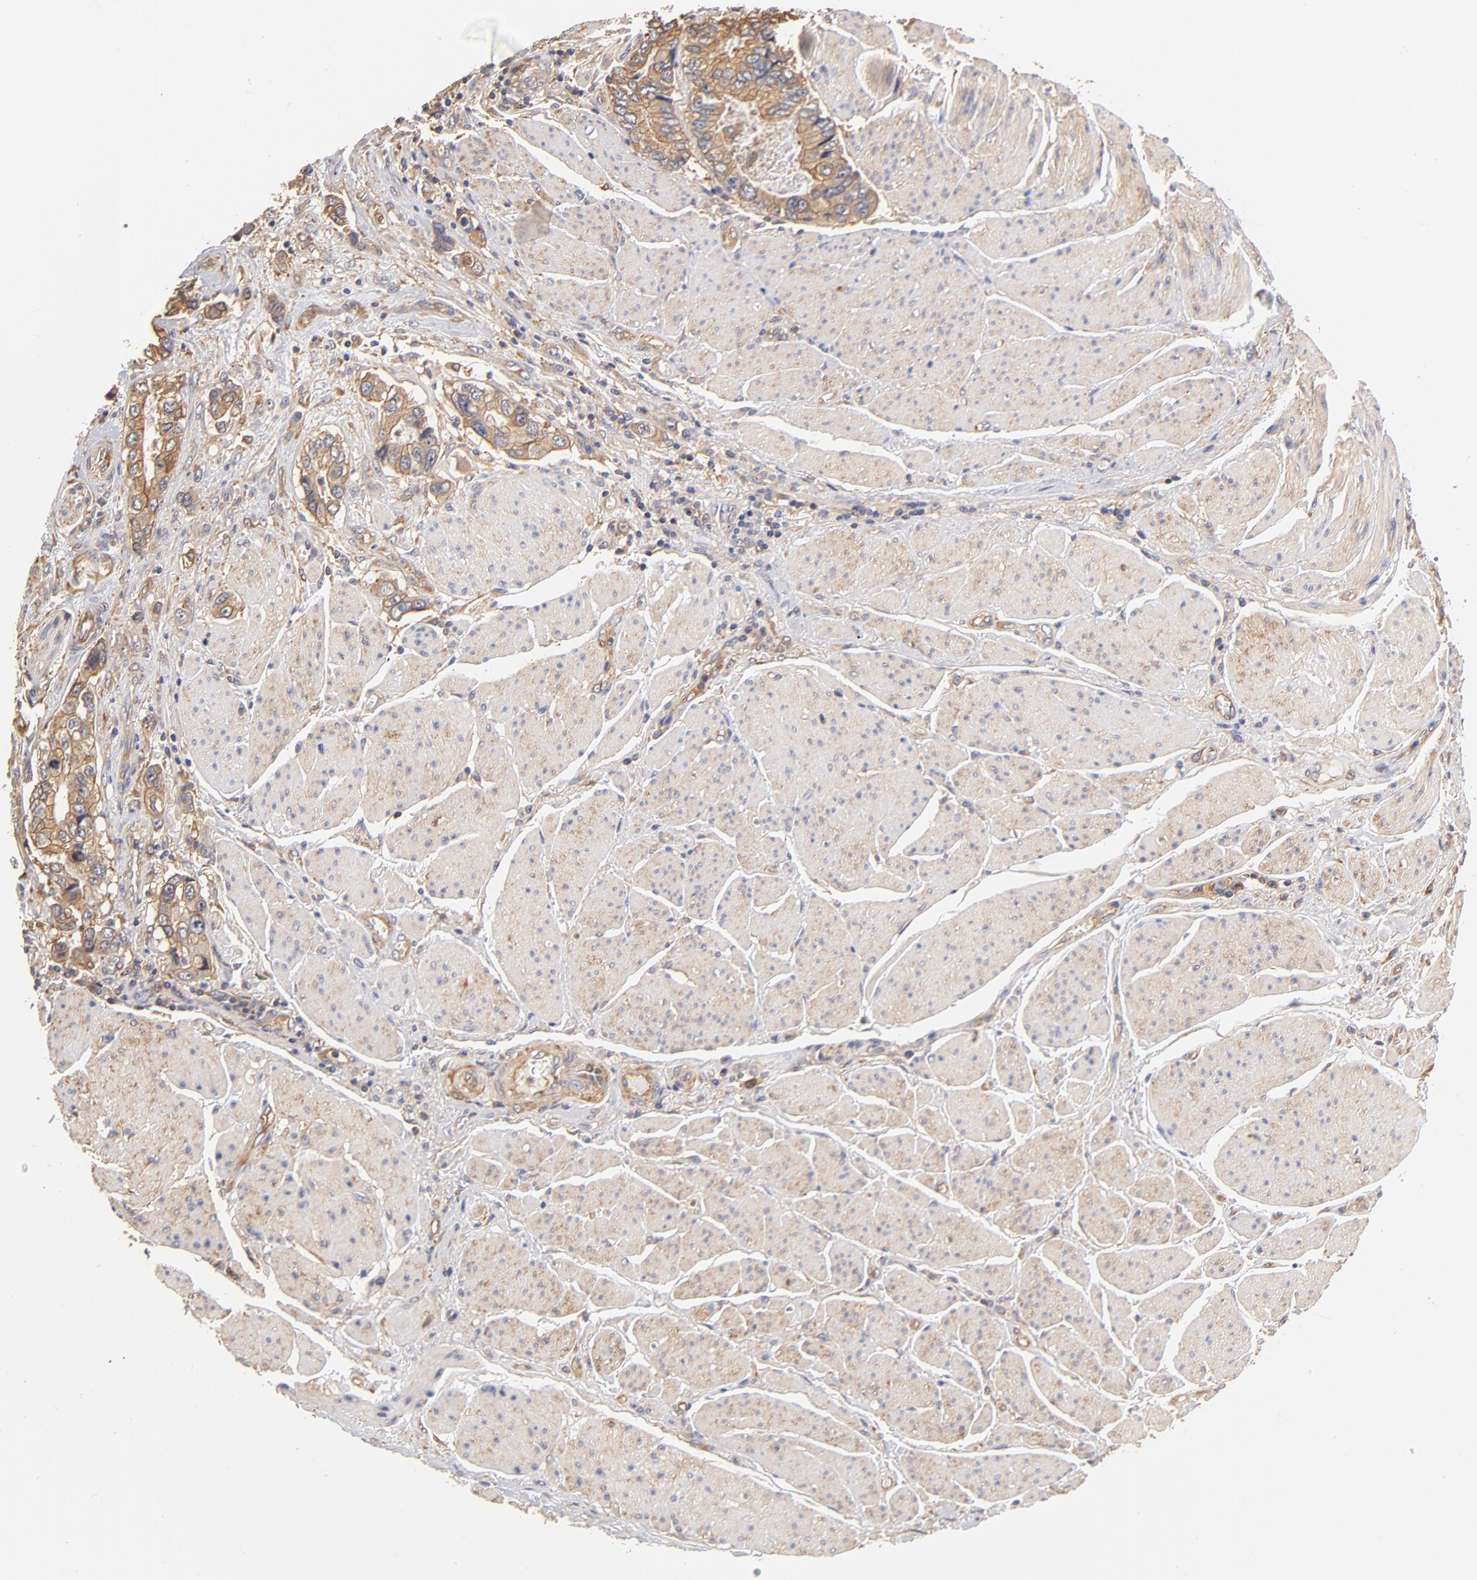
{"staining": {"intensity": "weak", "quantity": ">75%", "location": "cytoplasmic/membranous"}, "tissue": "stomach cancer", "cell_type": "Tumor cells", "image_type": "cancer", "snomed": [{"axis": "morphology", "description": "Adenocarcinoma, NOS"}, {"axis": "topography", "description": "Pancreas"}, {"axis": "topography", "description": "Stomach, upper"}], "caption": "About >75% of tumor cells in human stomach adenocarcinoma display weak cytoplasmic/membranous protein staining as visualized by brown immunohistochemical staining.", "gene": "FCMR", "patient": {"sex": "male", "age": 77}}